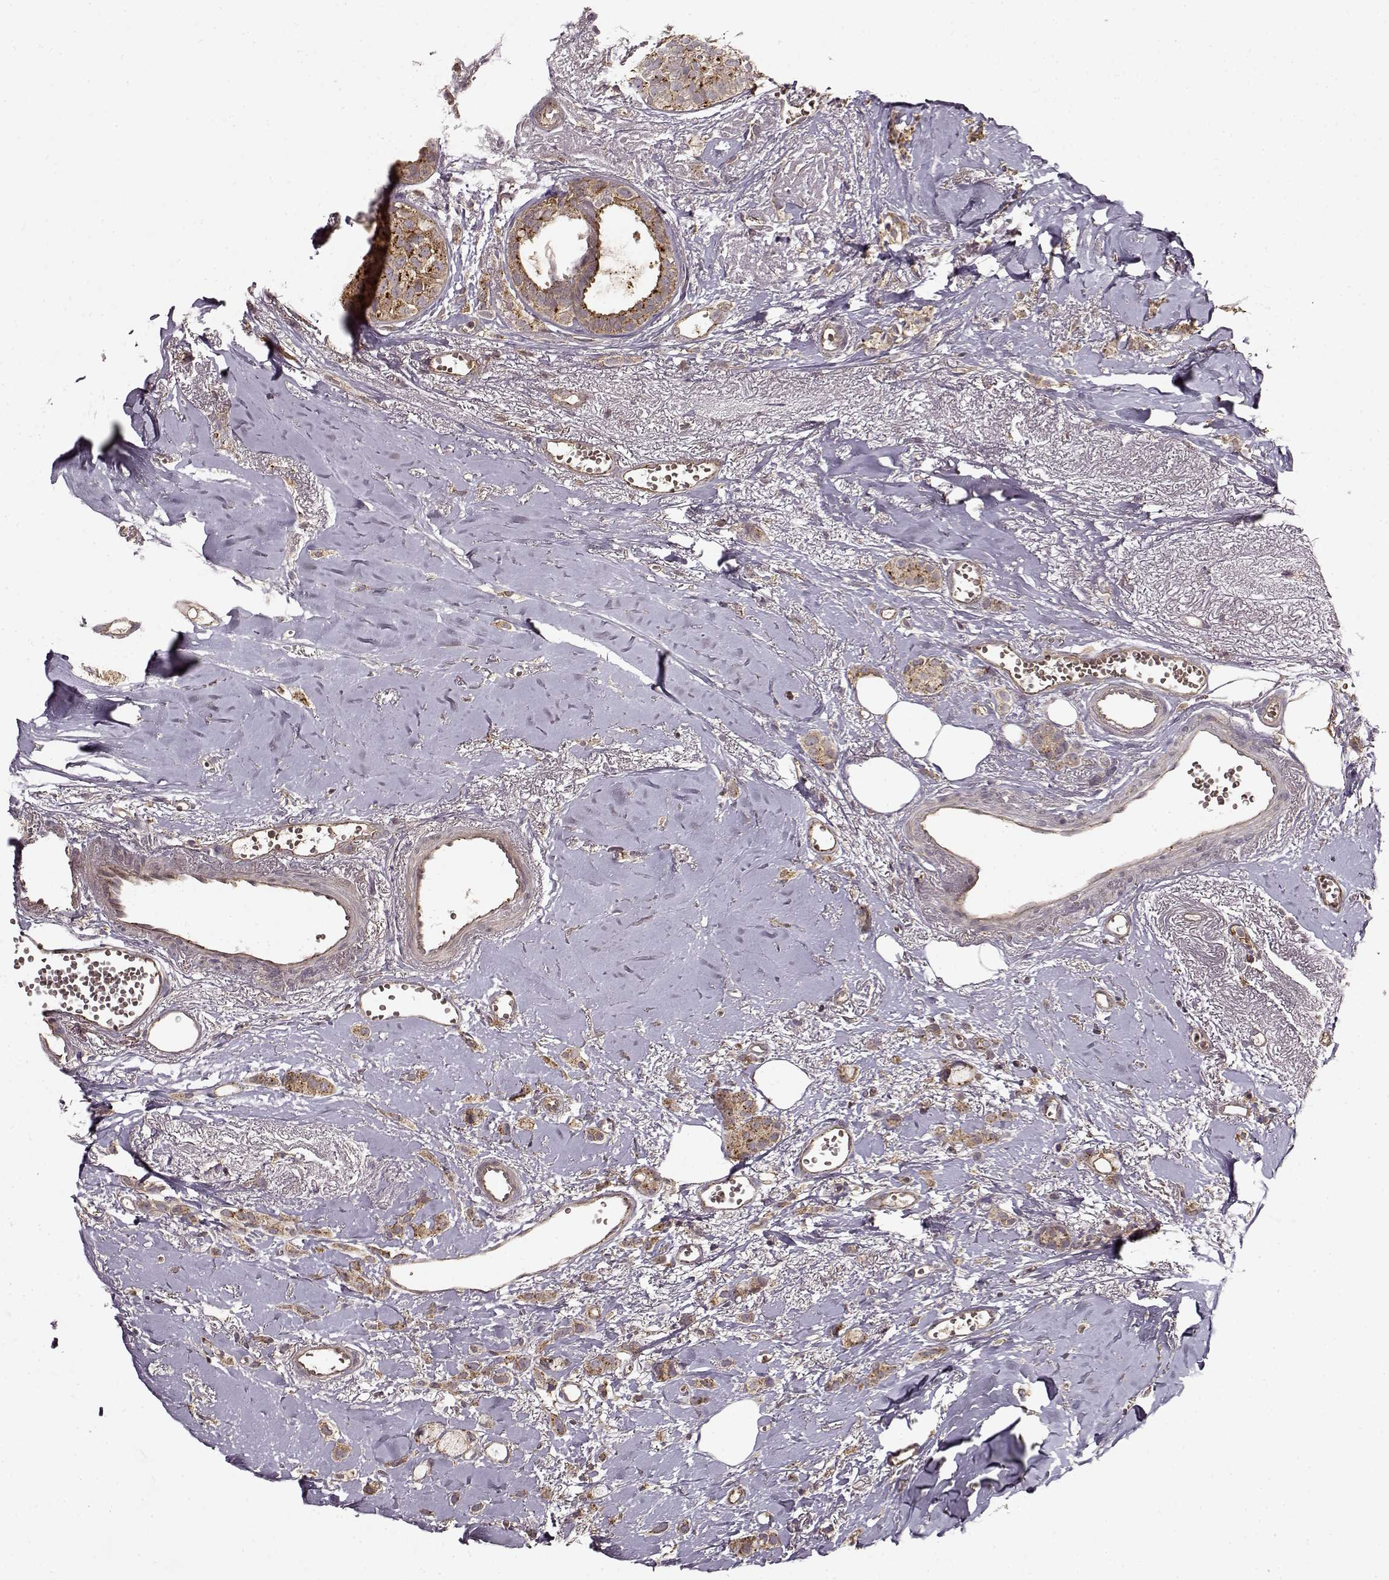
{"staining": {"intensity": "moderate", "quantity": ">75%", "location": "cytoplasmic/membranous"}, "tissue": "breast cancer", "cell_type": "Tumor cells", "image_type": "cancer", "snomed": [{"axis": "morphology", "description": "Duct carcinoma"}, {"axis": "topography", "description": "Breast"}], "caption": "A micrograph showing moderate cytoplasmic/membranous positivity in approximately >75% of tumor cells in breast cancer, as visualized by brown immunohistochemical staining.", "gene": "IFRD2", "patient": {"sex": "female", "age": 85}}